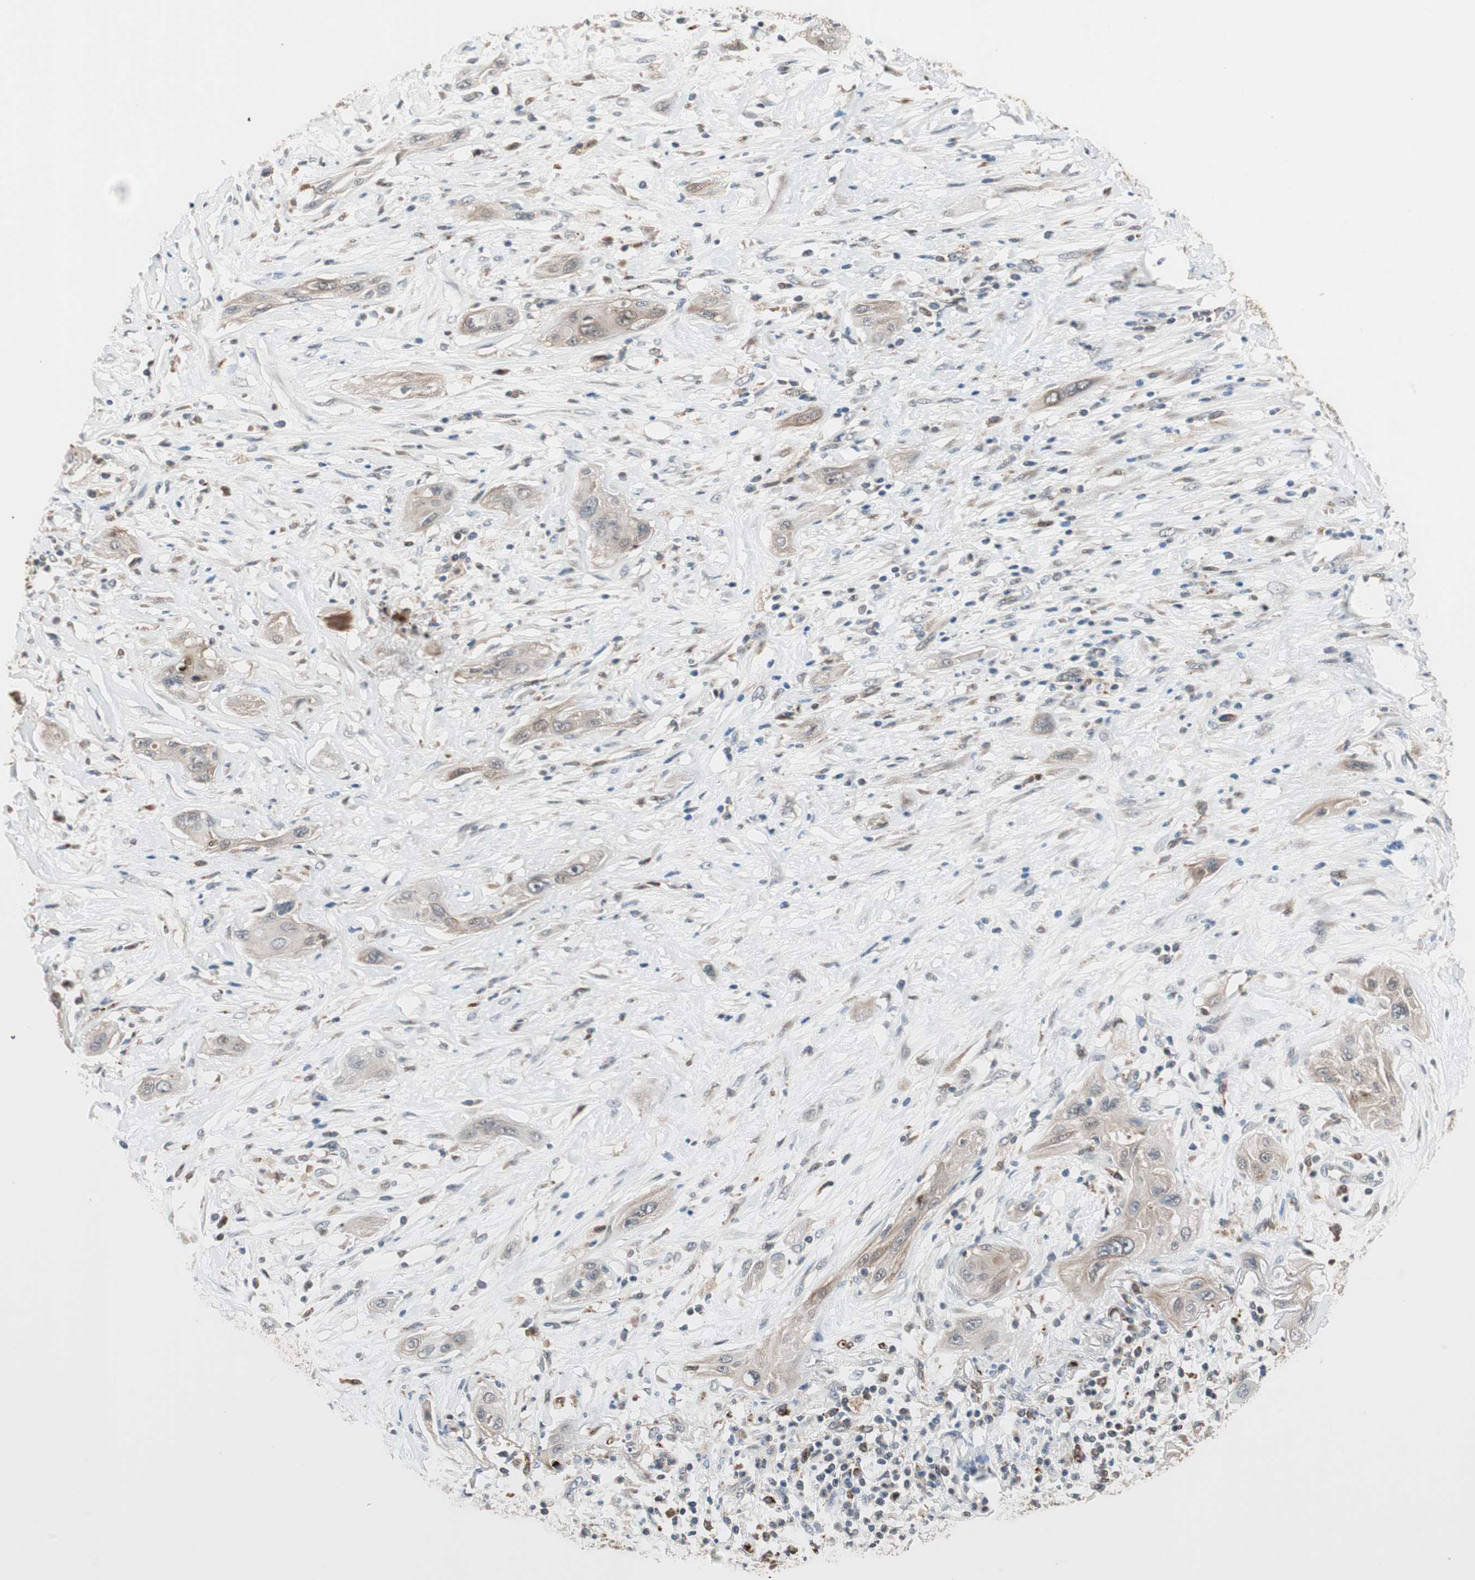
{"staining": {"intensity": "weak", "quantity": ">75%", "location": "cytoplasmic/membranous"}, "tissue": "lung cancer", "cell_type": "Tumor cells", "image_type": "cancer", "snomed": [{"axis": "morphology", "description": "Squamous cell carcinoma, NOS"}, {"axis": "topography", "description": "Lung"}], "caption": "This is a histology image of IHC staining of lung cancer, which shows weak staining in the cytoplasmic/membranous of tumor cells.", "gene": "PIK3R3", "patient": {"sex": "female", "age": 47}}